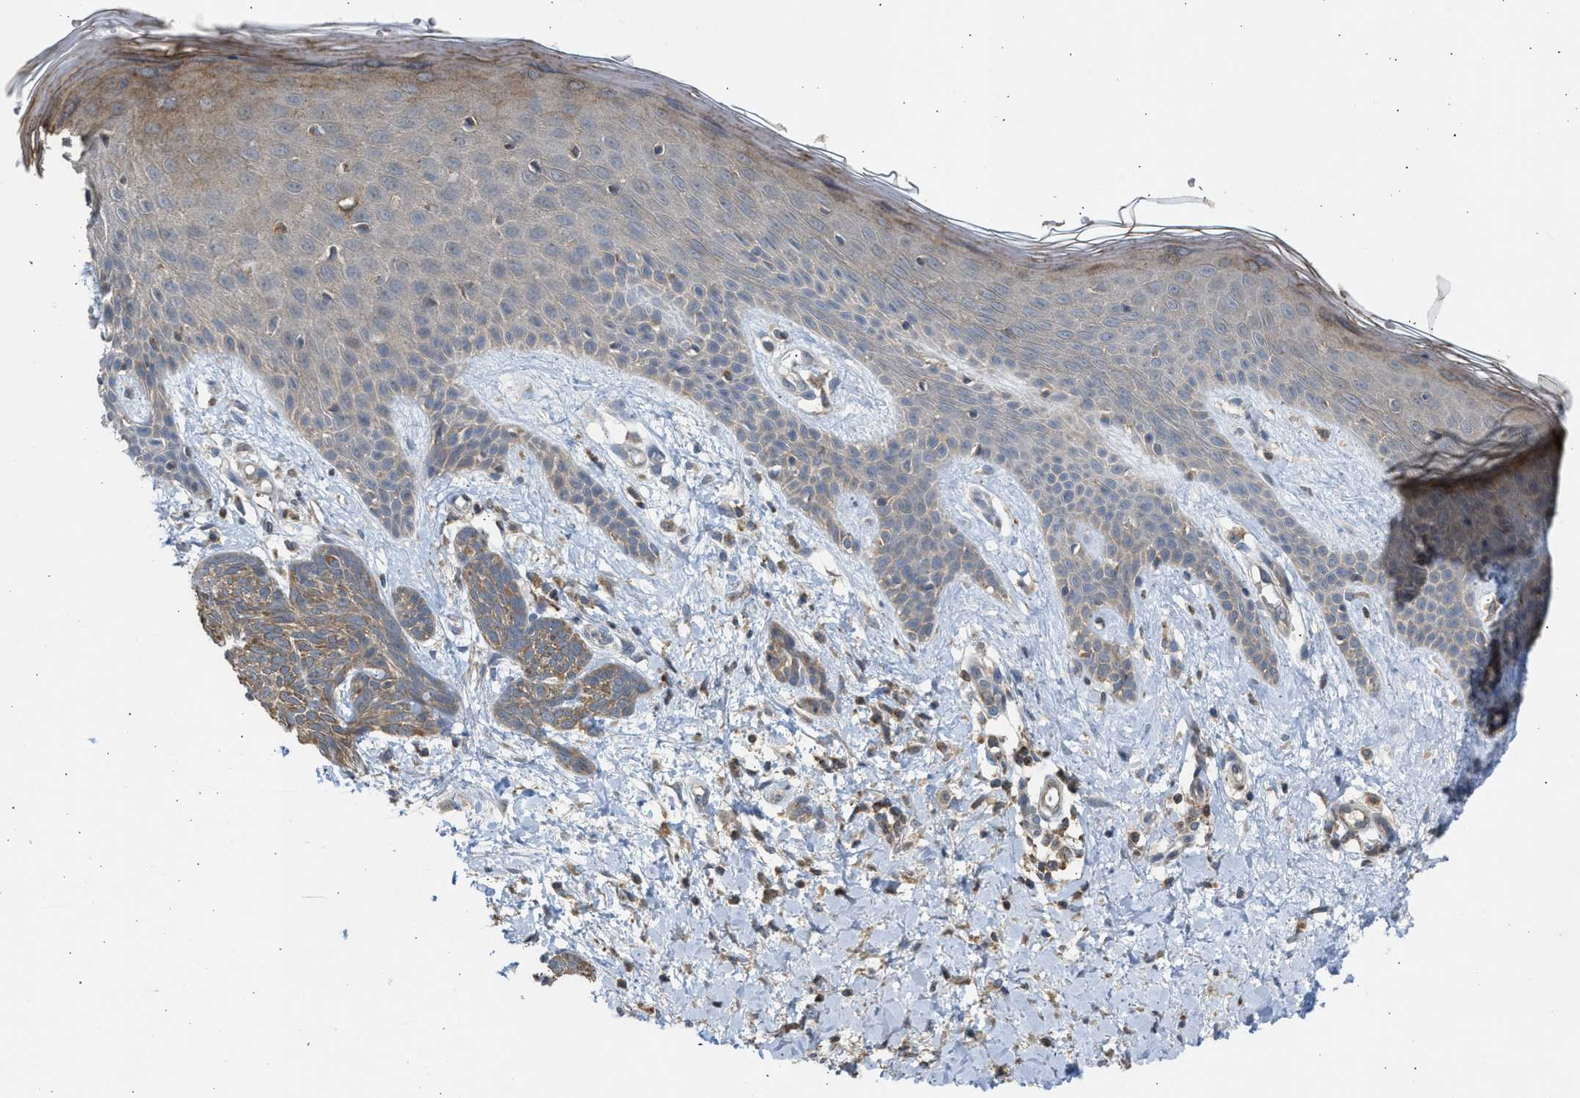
{"staining": {"intensity": "moderate", "quantity": ">75%", "location": "cytoplasmic/membranous"}, "tissue": "skin cancer", "cell_type": "Tumor cells", "image_type": "cancer", "snomed": [{"axis": "morphology", "description": "Basal cell carcinoma"}, {"axis": "topography", "description": "Skin"}], "caption": "Skin basal cell carcinoma was stained to show a protein in brown. There is medium levels of moderate cytoplasmic/membranous positivity in about >75% of tumor cells.", "gene": "CYP1A1", "patient": {"sex": "female", "age": 59}}